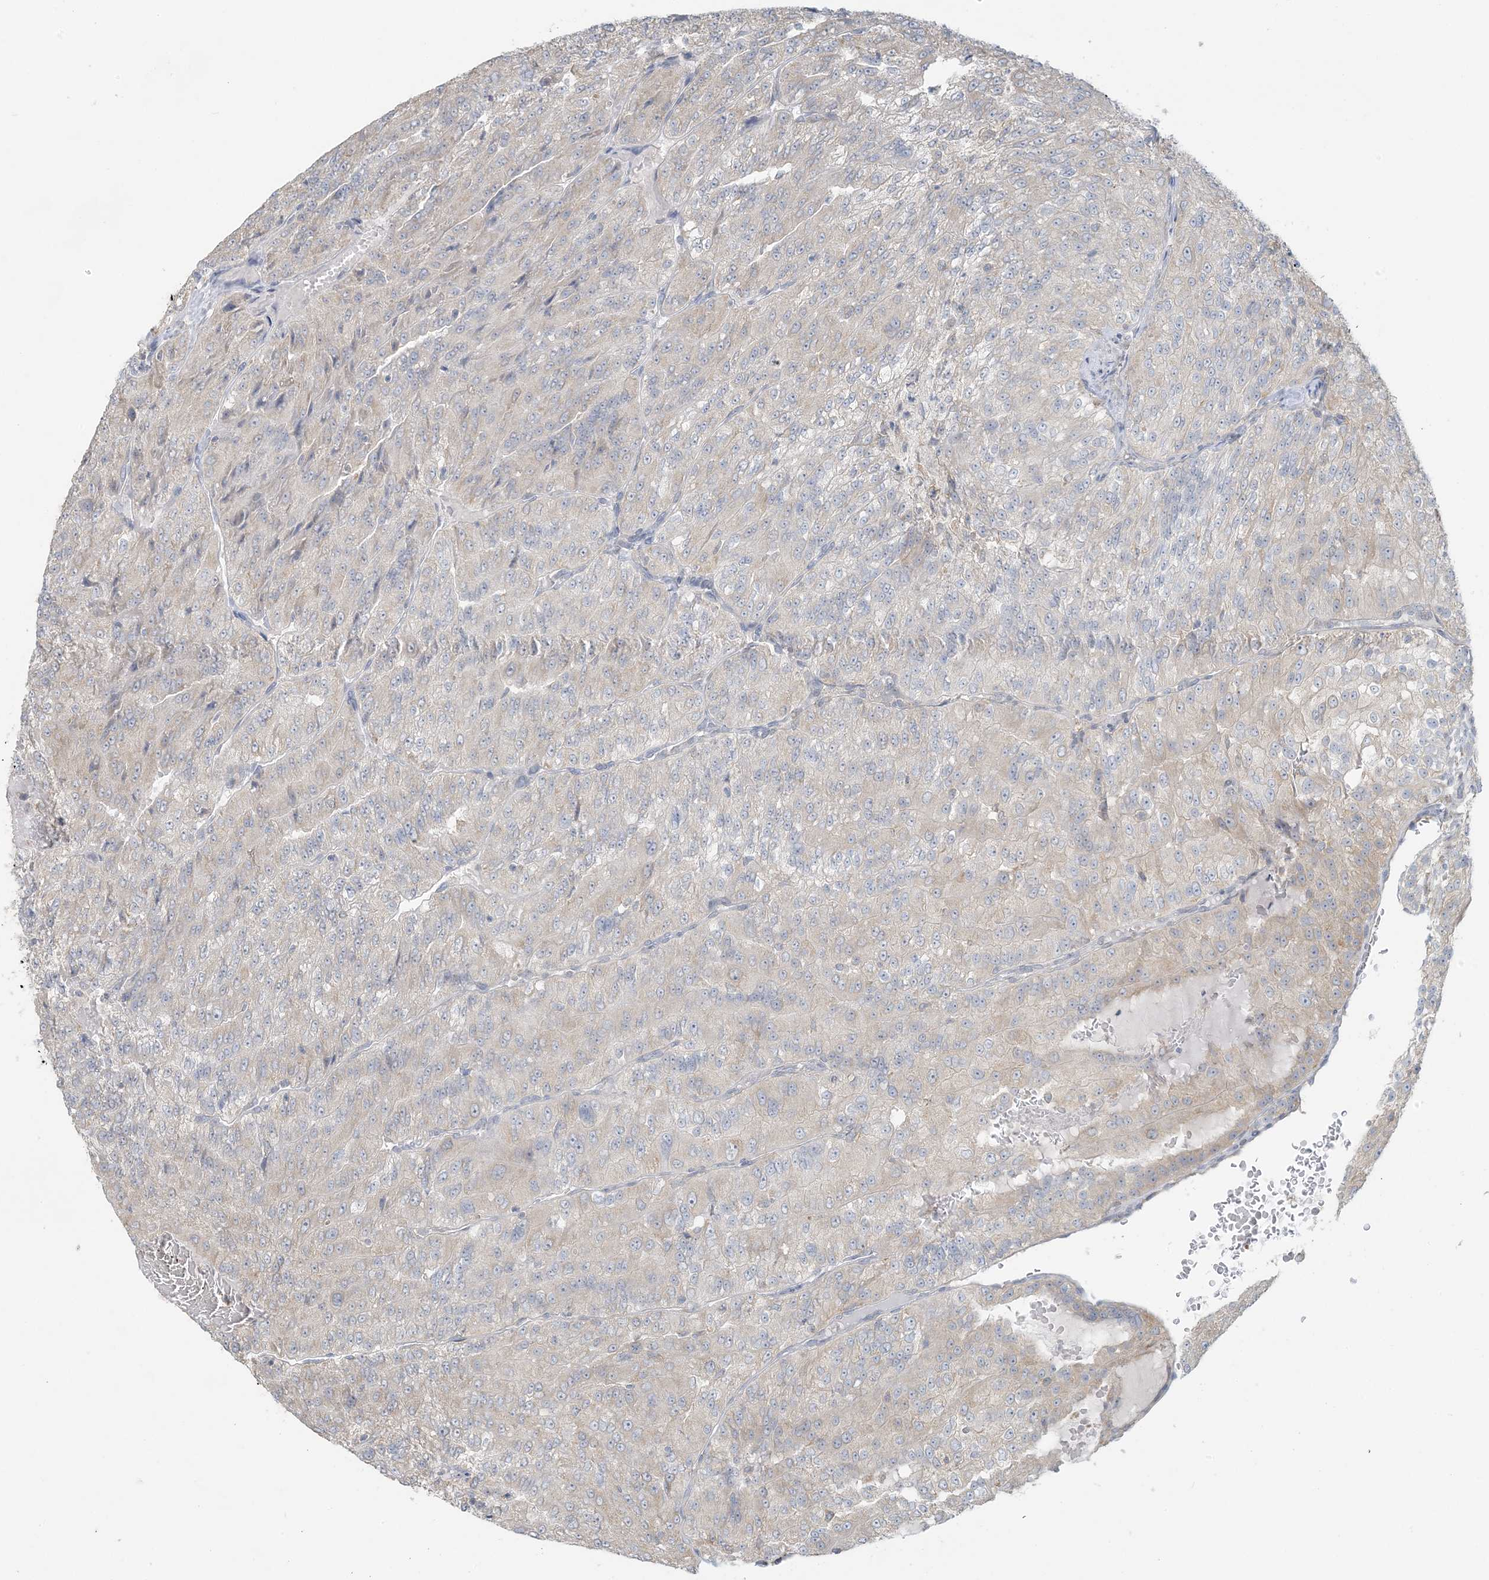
{"staining": {"intensity": "weak", "quantity": "<25%", "location": "cytoplasmic/membranous"}, "tissue": "renal cancer", "cell_type": "Tumor cells", "image_type": "cancer", "snomed": [{"axis": "morphology", "description": "Adenocarcinoma, NOS"}, {"axis": "topography", "description": "Kidney"}], "caption": "The micrograph displays no significant positivity in tumor cells of renal adenocarcinoma.", "gene": "EEFSEC", "patient": {"sex": "female", "age": 63}}